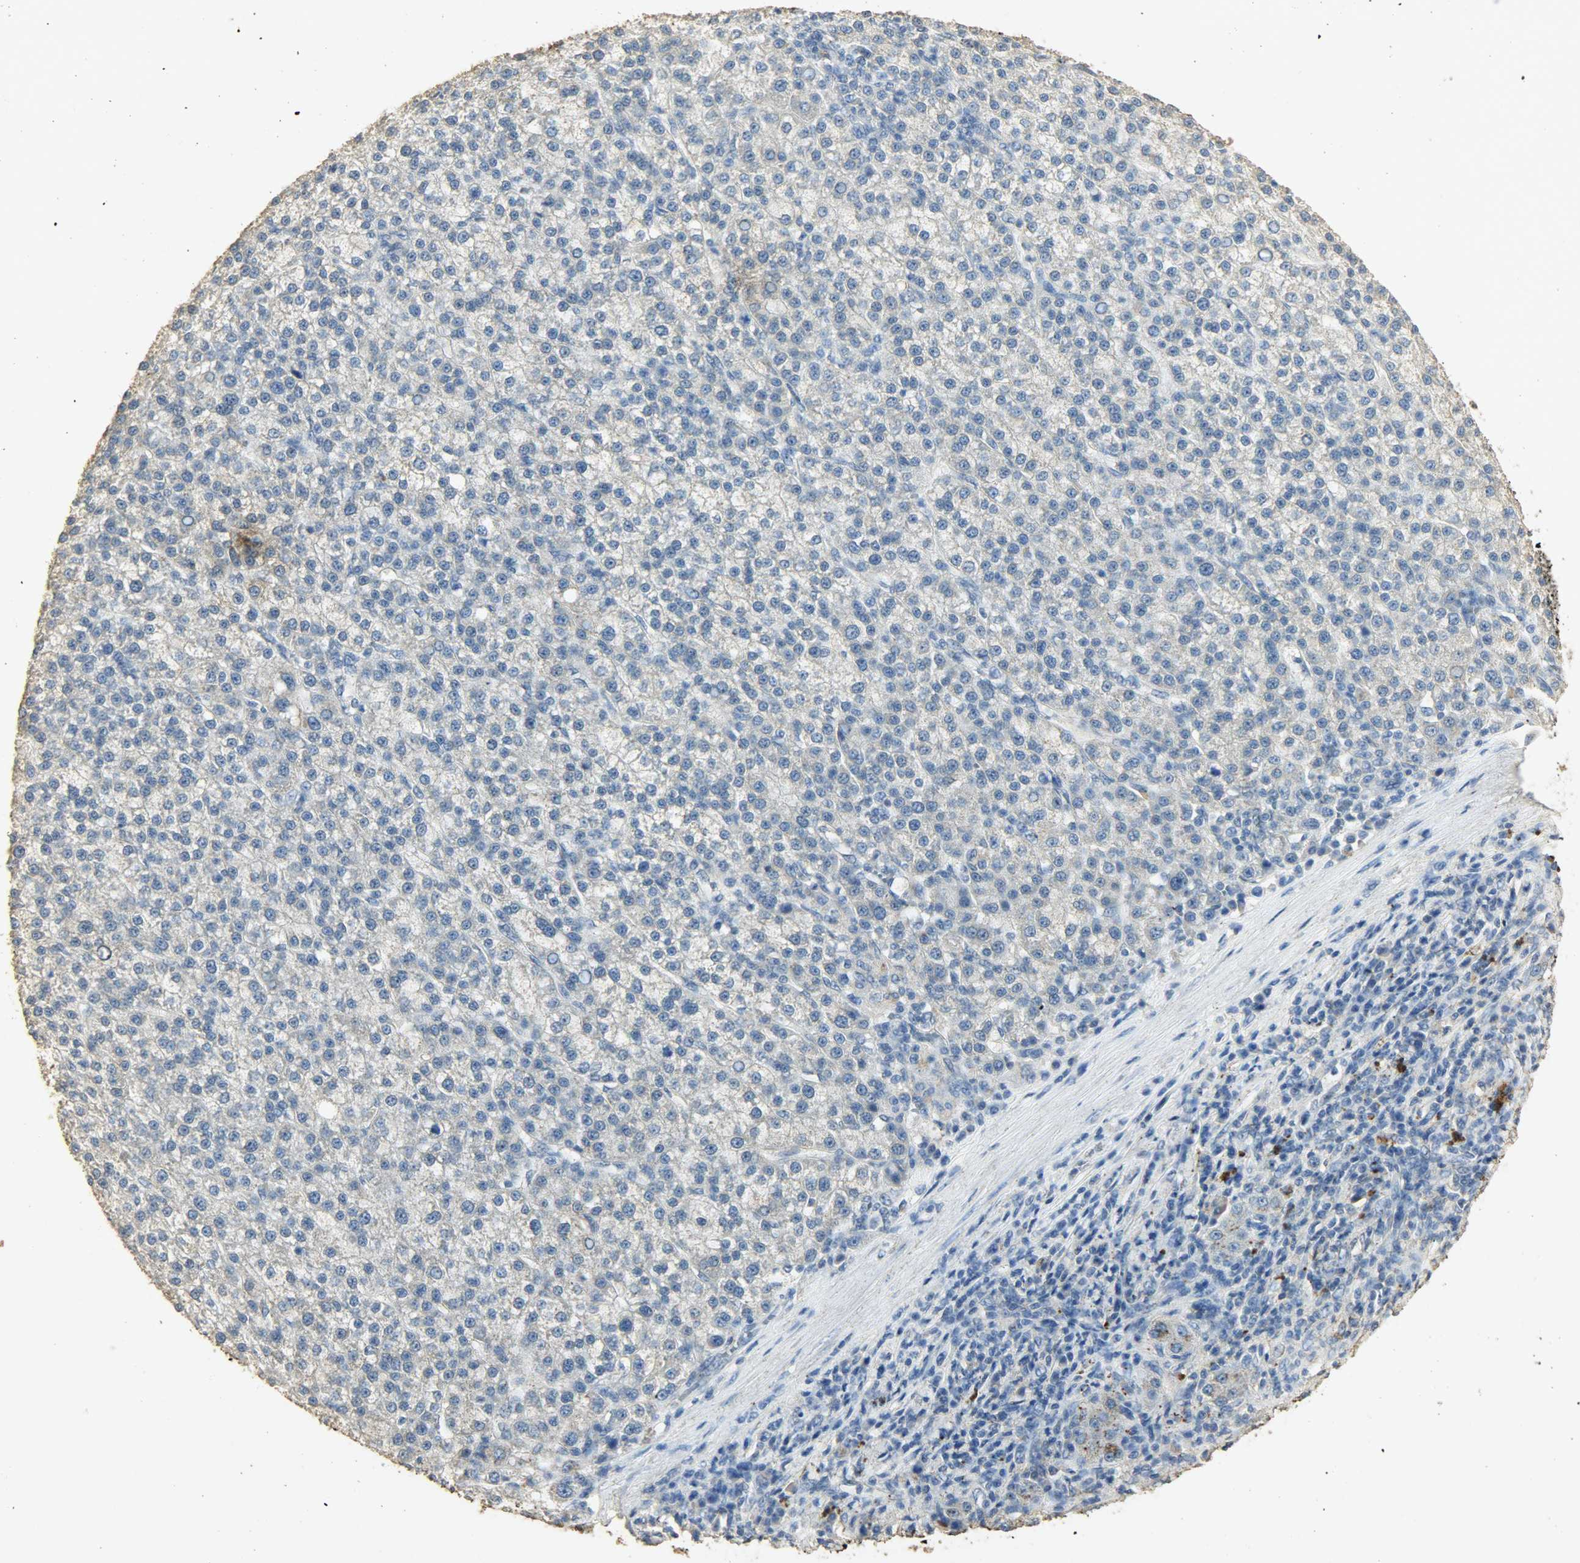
{"staining": {"intensity": "negative", "quantity": "none", "location": "none"}, "tissue": "liver cancer", "cell_type": "Tumor cells", "image_type": "cancer", "snomed": [{"axis": "morphology", "description": "Carcinoma, Hepatocellular, NOS"}, {"axis": "topography", "description": "Liver"}], "caption": "An immunohistochemistry photomicrograph of liver cancer (hepatocellular carcinoma) is shown. There is no staining in tumor cells of liver cancer (hepatocellular carcinoma).", "gene": "ASB9", "patient": {"sex": "female", "age": 58}}